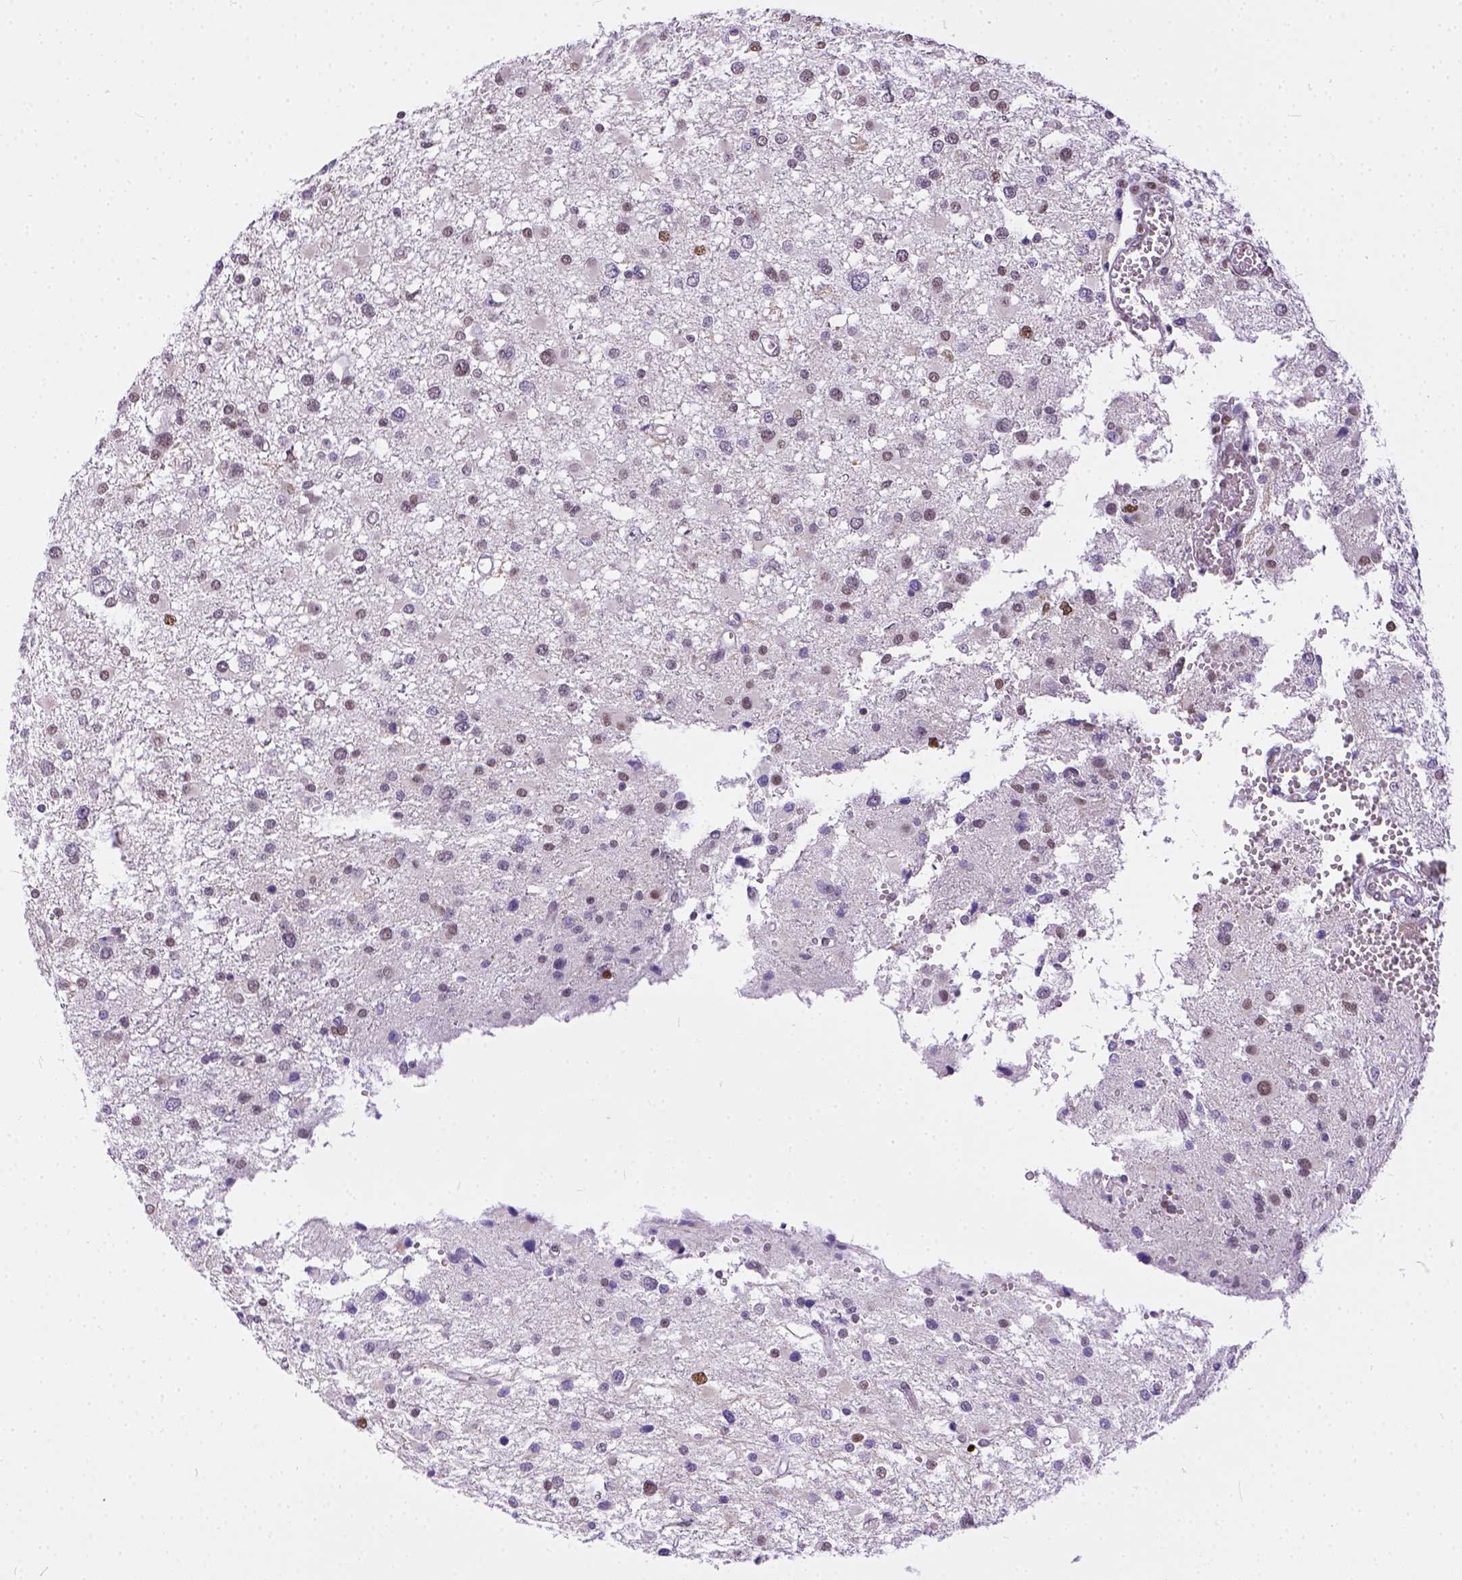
{"staining": {"intensity": "weak", "quantity": "<25%", "location": "nuclear"}, "tissue": "glioma", "cell_type": "Tumor cells", "image_type": "cancer", "snomed": [{"axis": "morphology", "description": "Glioma, malignant, High grade"}, {"axis": "topography", "description": "Brain"}], "caption": "A histopathology image of human glioma is negative for staining in tumor cells.", "gene": "ERCC1", "patient": {"sex": "male", "age": 54}}